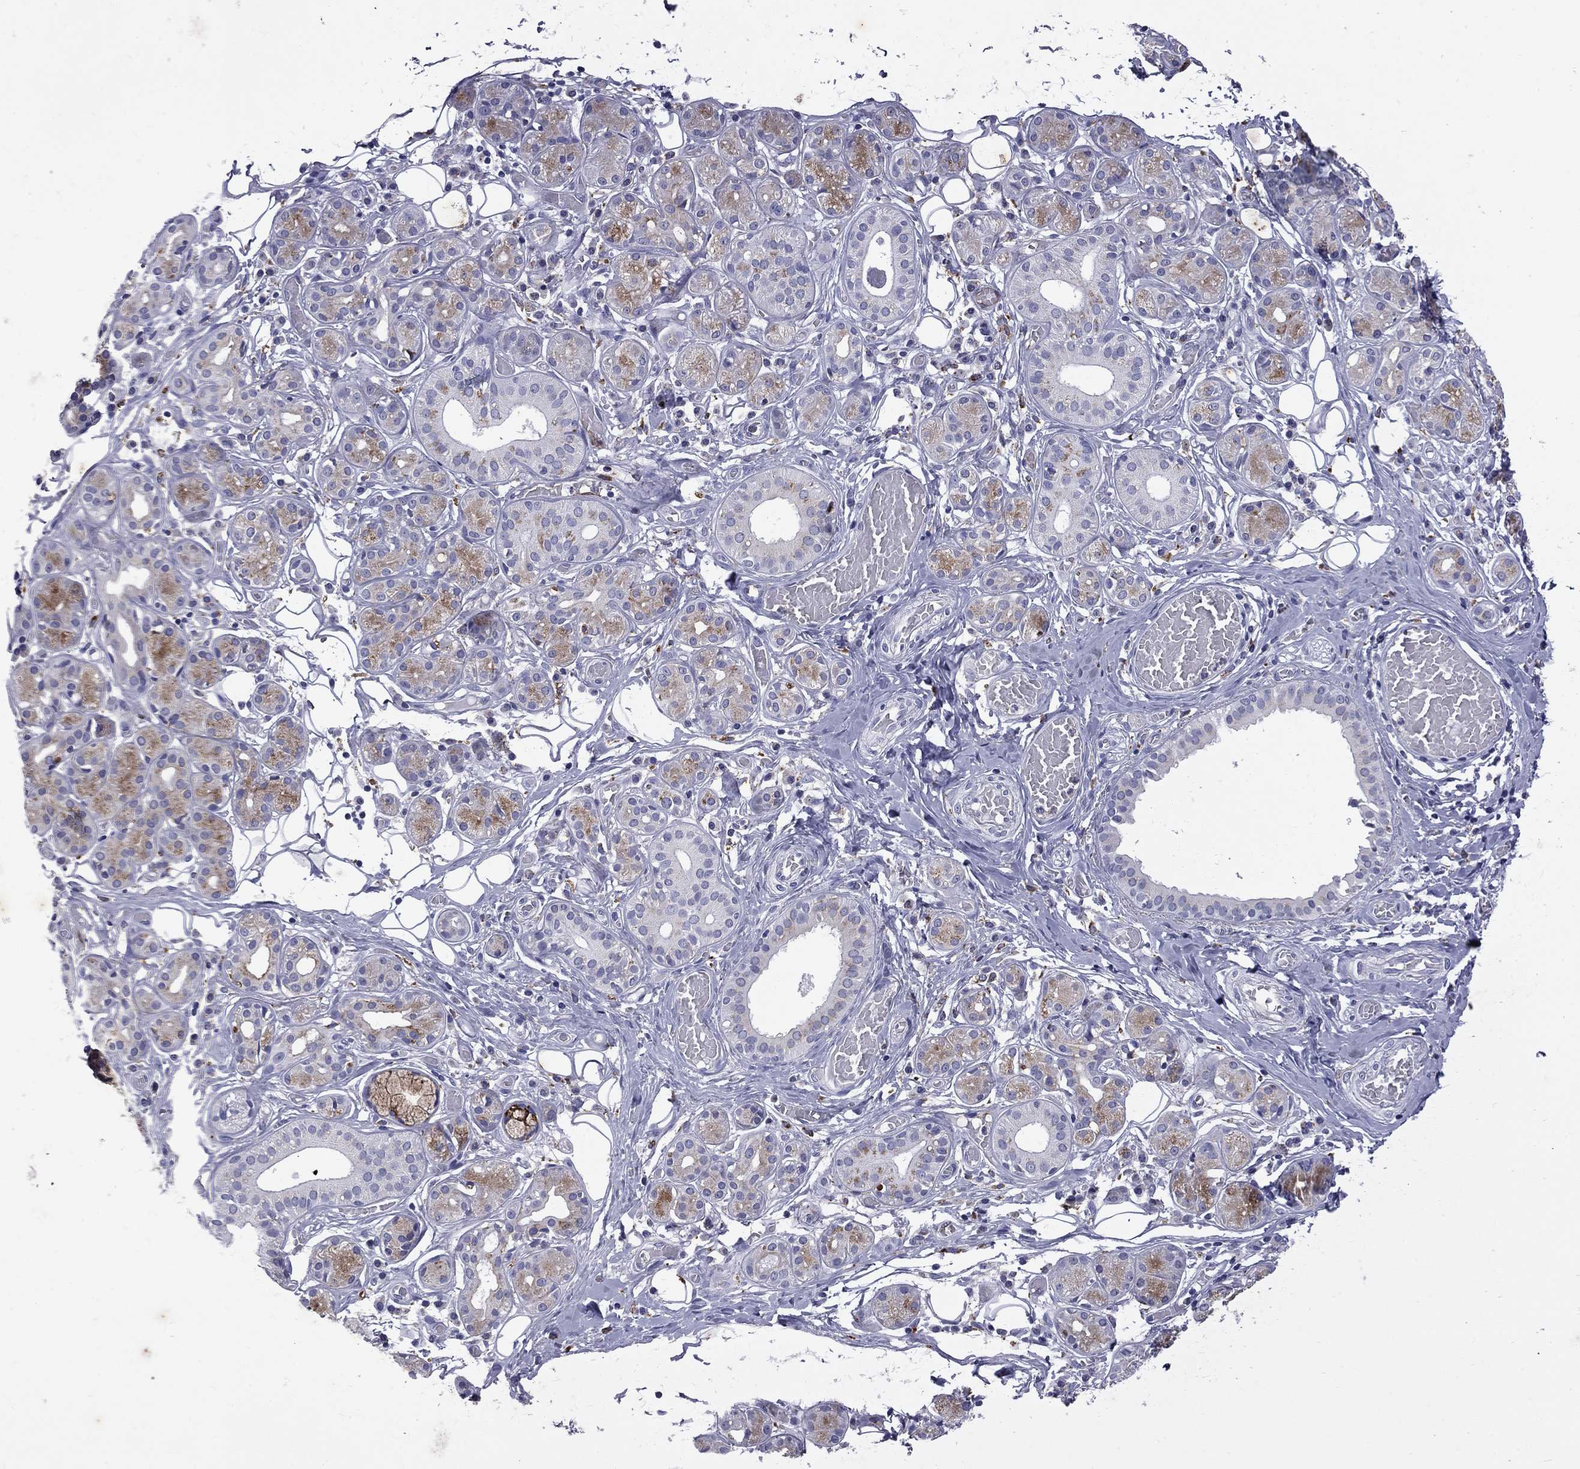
{"staining": {"intensity": "moderate", "quantity": "25%-75%", "location": "cytoplasmic/membranous"}, "tissue": "salivary gland", "cell_type": "Glandular cells", "image_type": "normal", "snomed": [{"axis": "morphology", "description": "Normal tissue, NOS"}, {"axis": "topography", "description": "Salivary gland"}, {"axis": "topography", "description": "Peripheral nerve tissue"}], "caption": "Immunohistochemistry (IHC) staining of benign salivary gland, which reveals medium levels of moderate cytoplasmic/membranous positivity in approximately 25%-75% of glandular cells indicating moderate cytoplasmic/membranous protein staining. The staining was performed using DAB (brown) for protein detection and nuclei were counterstained in hematoxylin (blue).", "gene": "MADCAM1", "patient": {"sex": "male", "age": 71}}